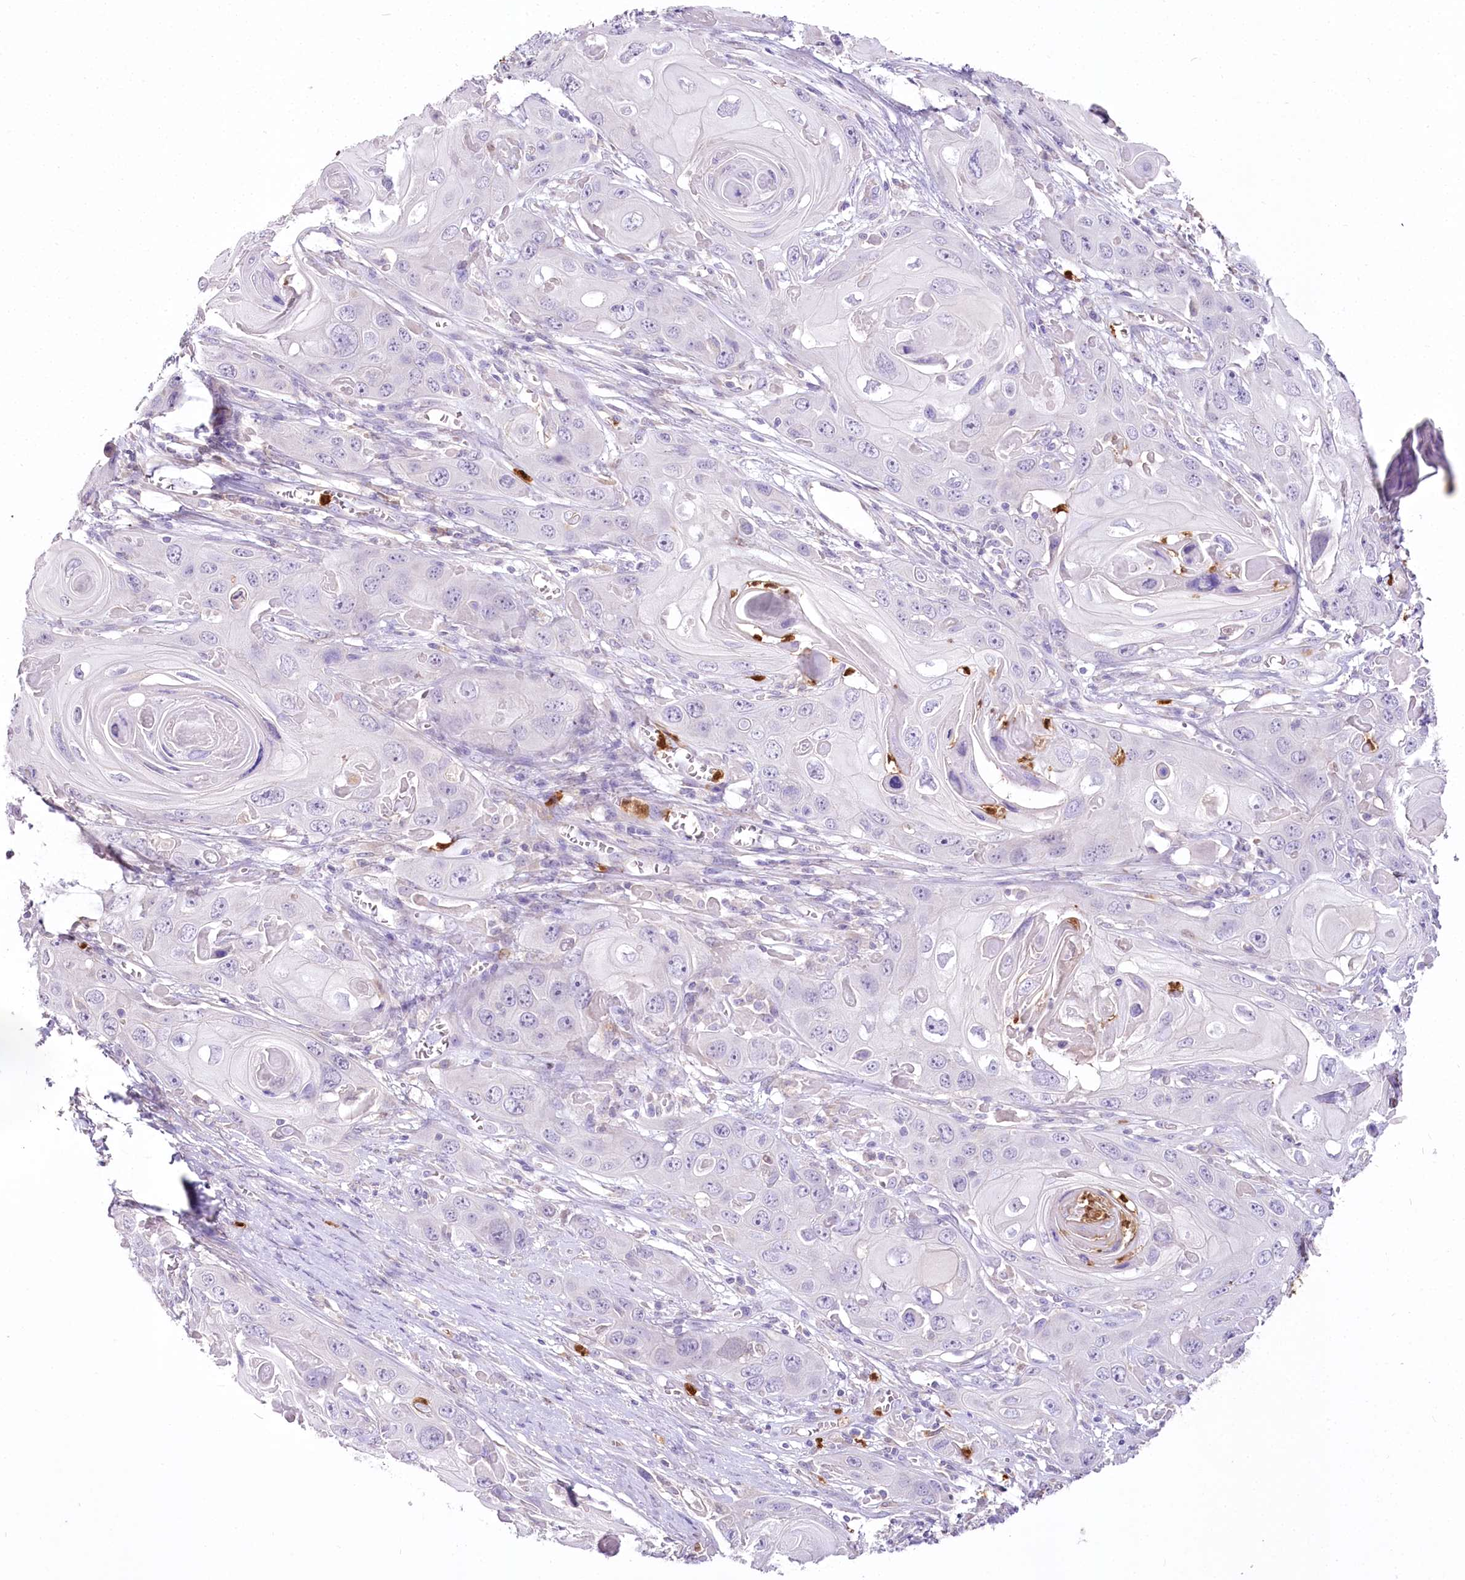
{"staining": {"intensity": "negative", "quantity": "none", "location": "none"}, "tissue": "skin cancer", "cell_type": "Tumor cells", "image_type": "cancer", "snomed": [{"axis": "morphology", "description": "Squamous cell carcinoma, NOS"}, {"axis": "topography", "description": "Skin"}], "caption": "Protein analysis of skin cancer exhibits no significant expression in tumor cells. Nuclei are stained in blue.", "gene": "DPYD", "patient": {"sex": "male", "age": 55}}